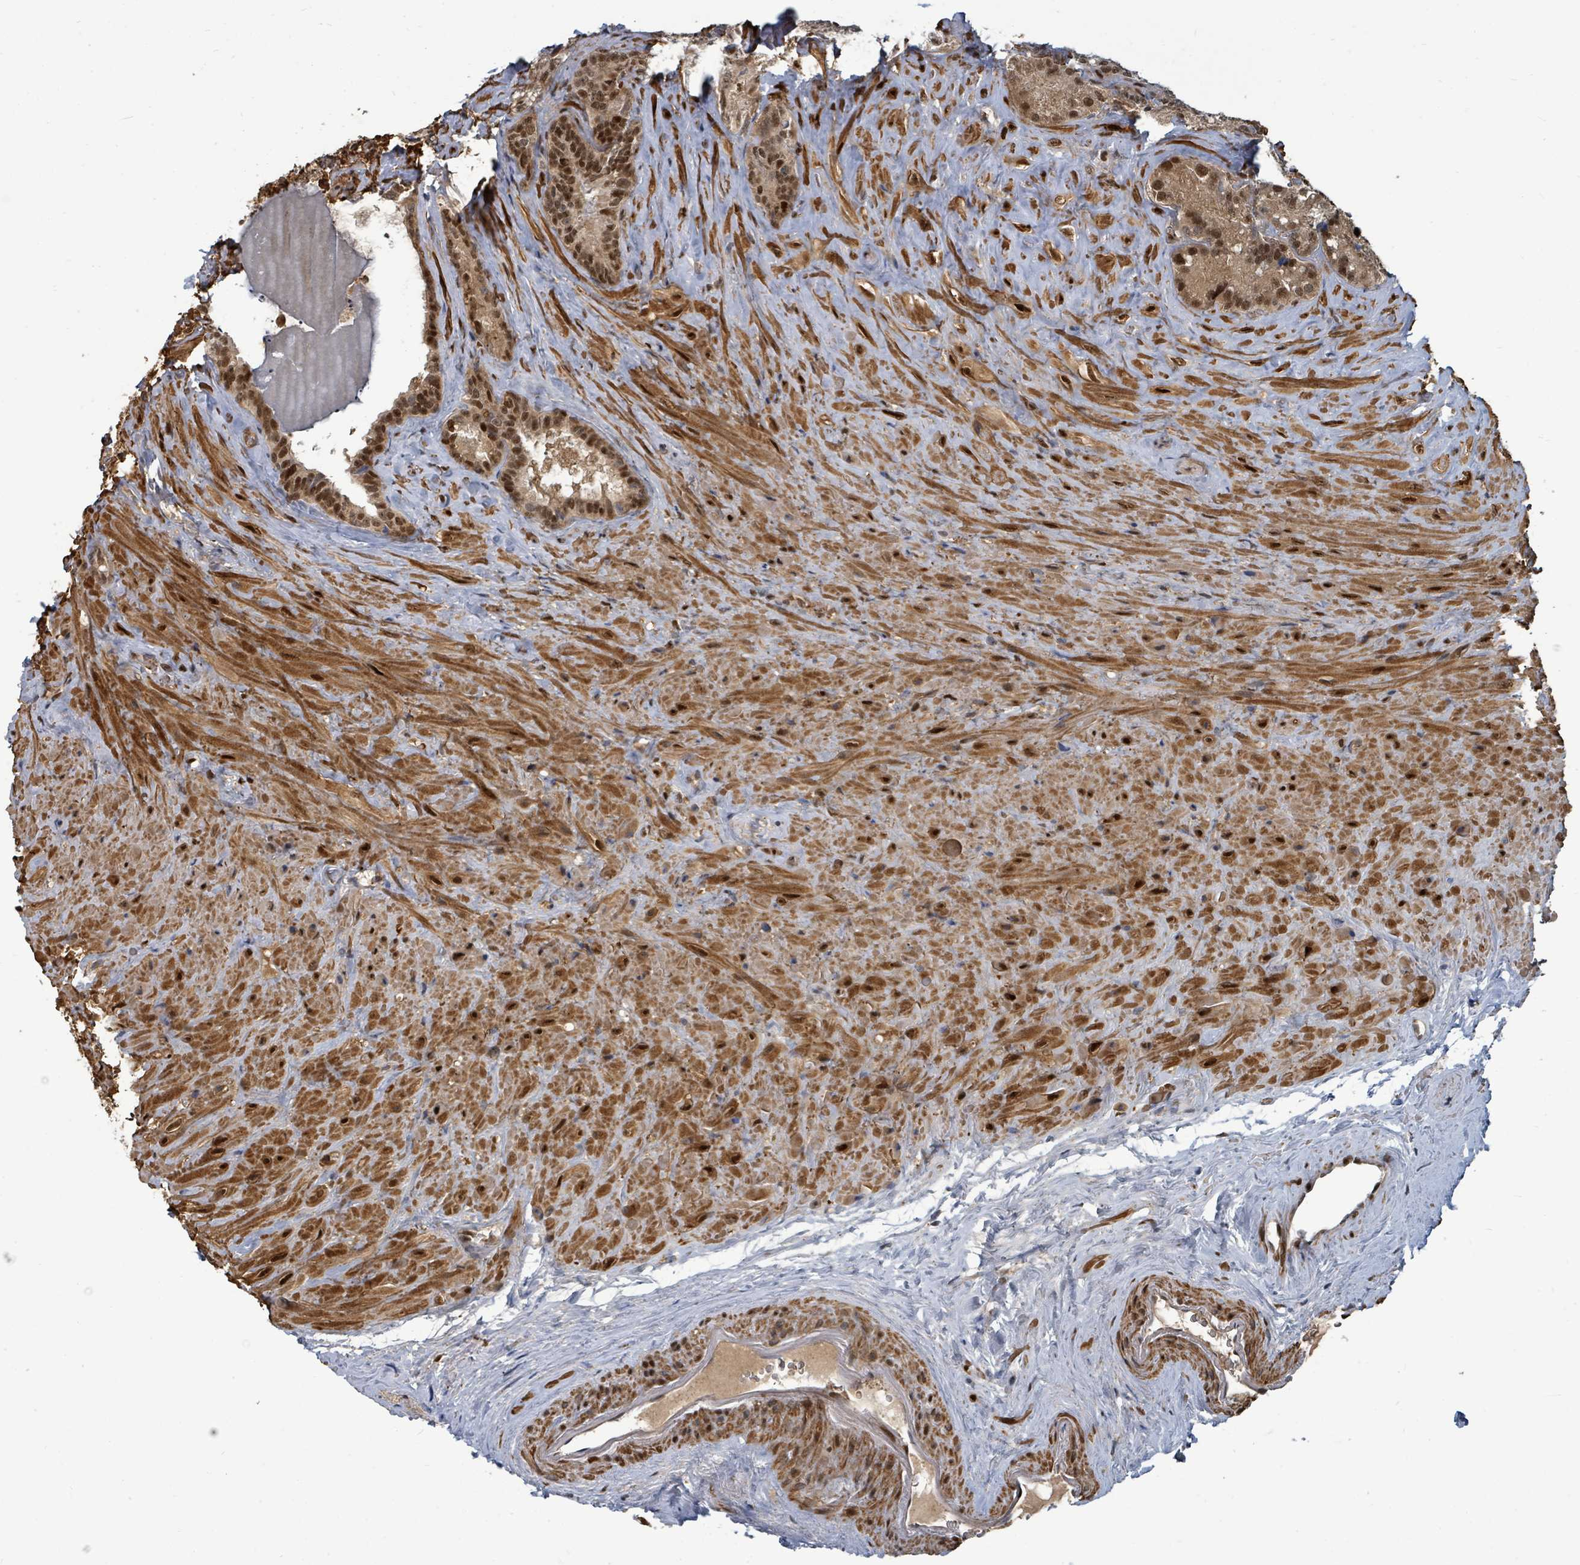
{"staining": {"intensity": "moderate", "quantity": "25%-75%", "location": "cytoplasmic/membranous,nuclear"}, "tissue": "seminal vesicle", "cell_type": "Glandular cells", "image_type": "normal", "snomed": [{"axis": "morphology", "description": "Normal tissue, NOS"}, {"axis": "topography", "description": "Seminal veicle"}], "caption": "Immunohistochemical staining of unremarkable human seminal vesicle exhibits medium levels of moderate cytoplasmic/membranous,nuclear staining in about 25%-75% of glandular cells. (DAB IHC with brightfield microscopy, high magnification).", "gene": "TRDMT1", "patient": {"sex": "male", "age": 62}}